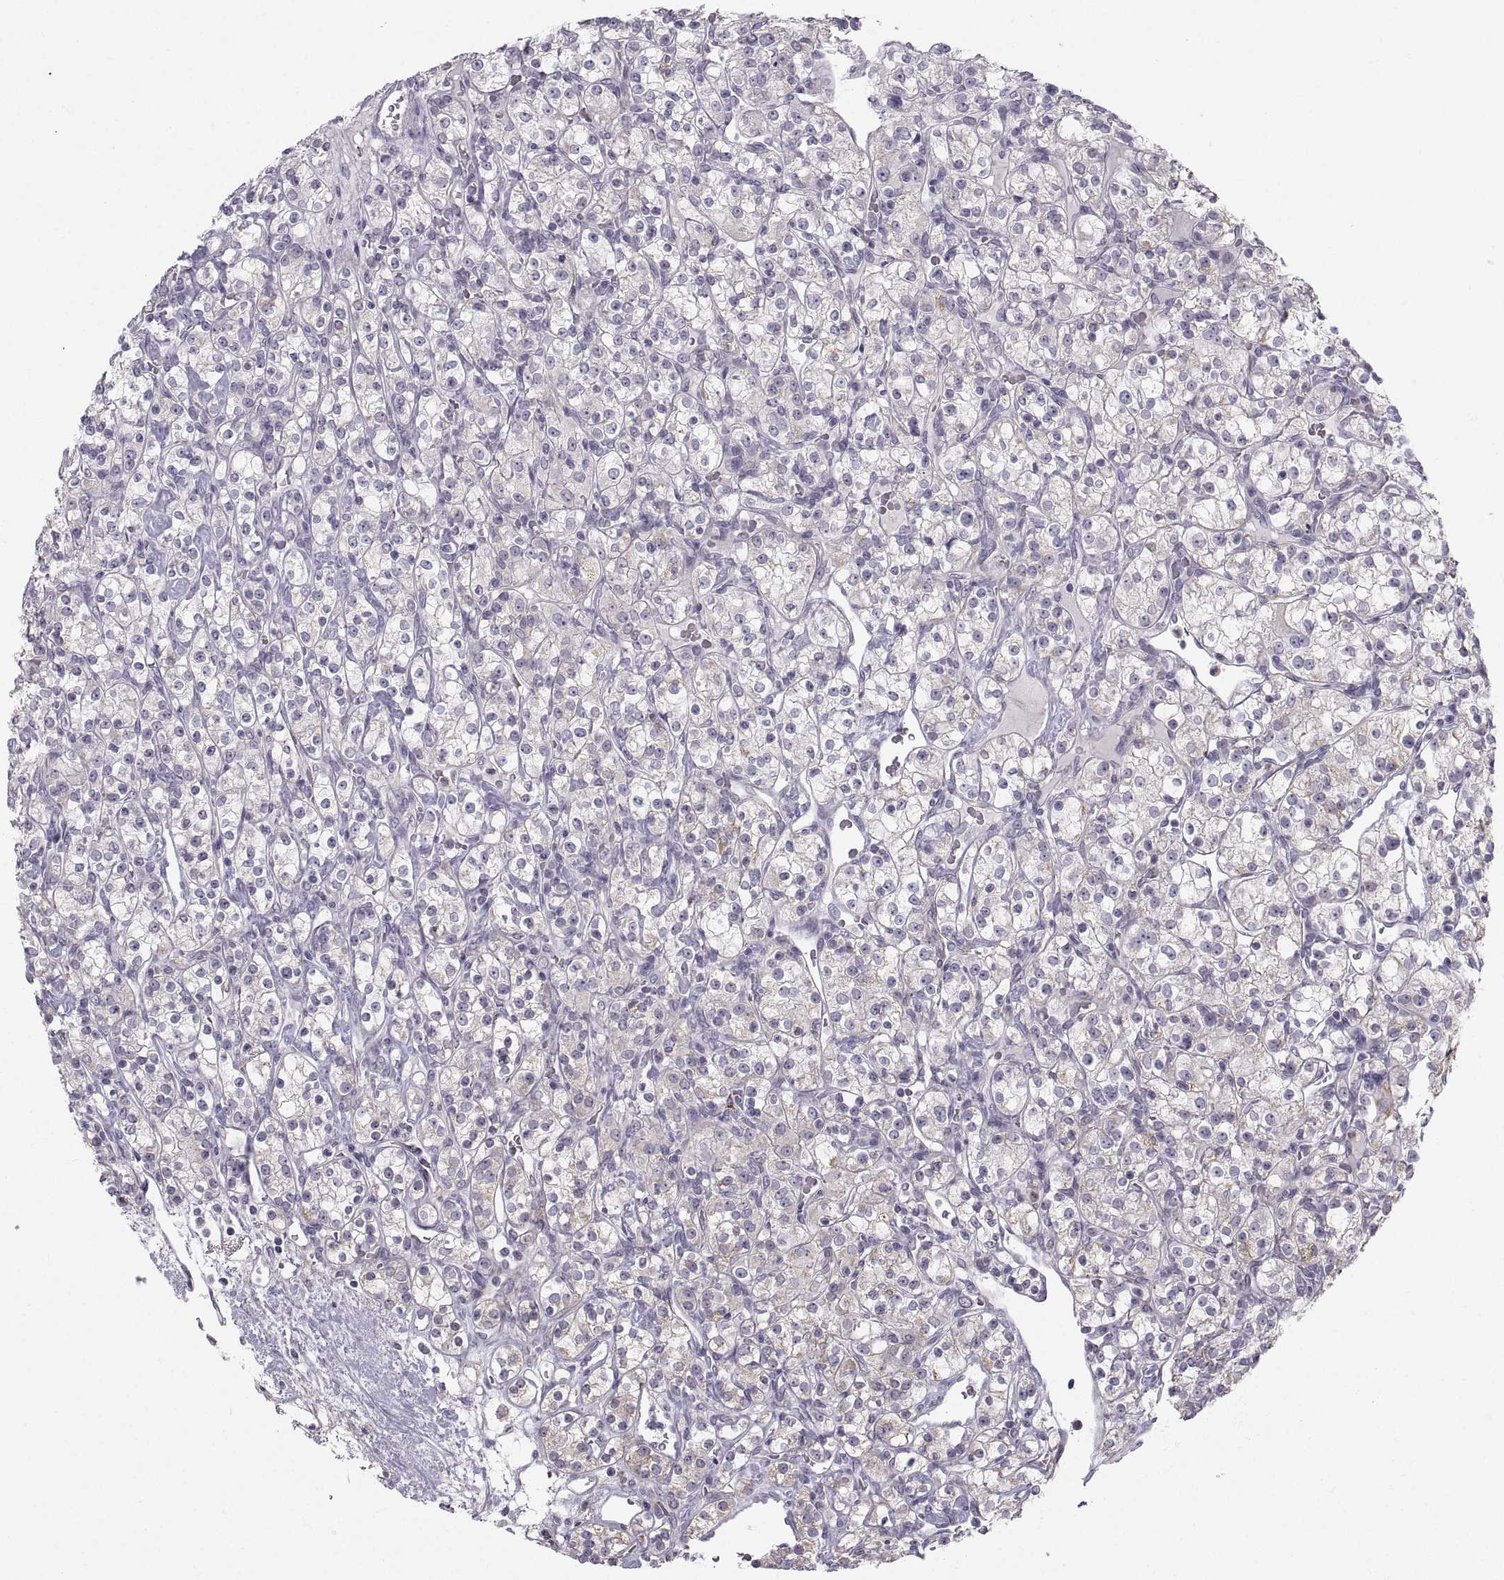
{"staining": {"intensity": "negative", "quantity": "none", "location": "none"}, "tissue": "renal cancer", "cell_type": "Tumor cells", "image_type": "cancer", "snomed": [{"axis": "morphology", "description": "Adenocarcinoma, NOS"}, {"axis": "topography", "description": "Kidney"}], "caption": "Immunohistochemical staining of human renal cancer shows no significant expression in tumor cells.", "gene": "ZNF185", "patient": {"sex": "male", "age": 77}}